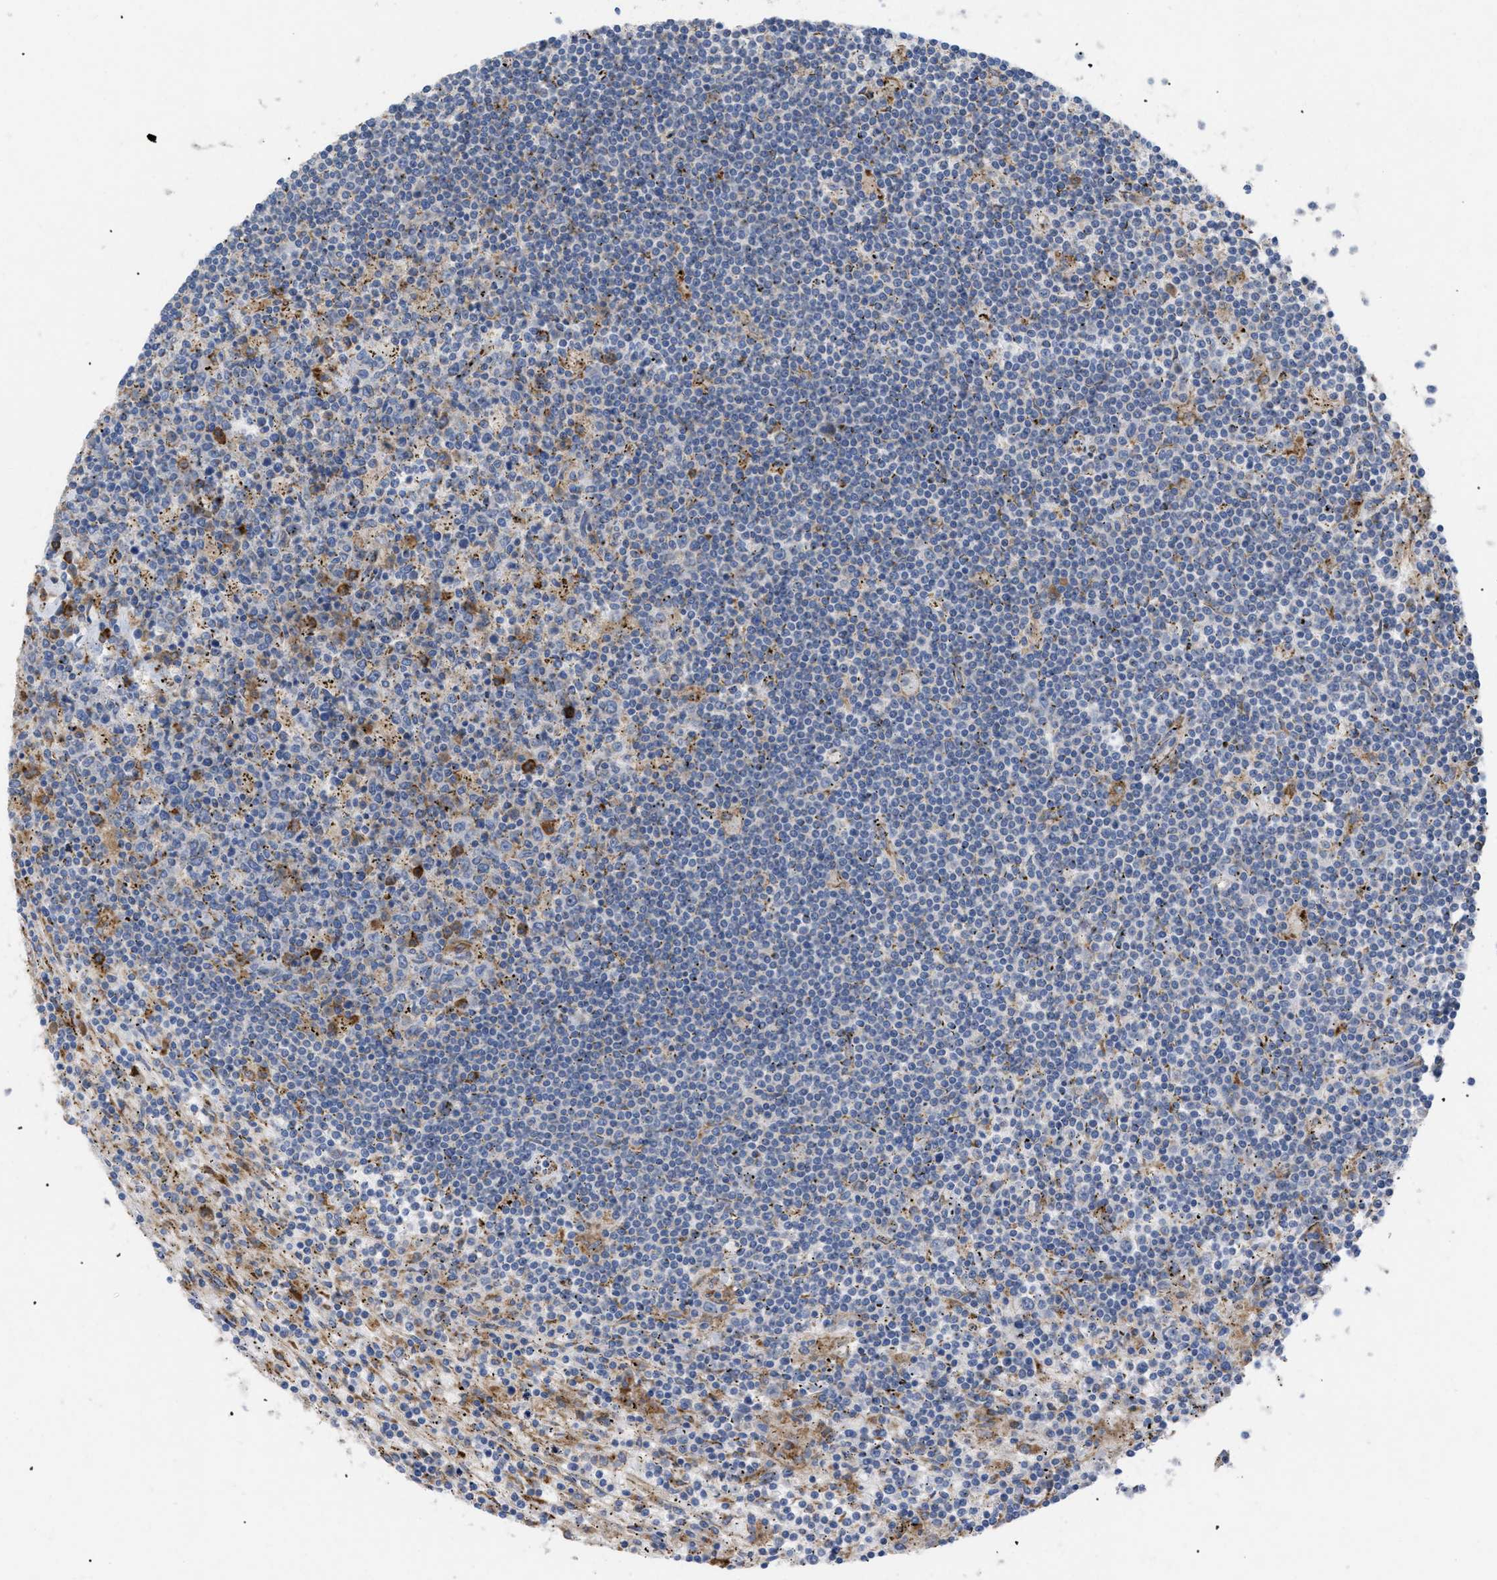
{"staining": {"intensity": "moderate", "quantity": "<25%", "location": "cytoplasmic/membranous"}, "tissue": "lymphoma", "cell_type": "Tumor cells", "image_type": "cancer", "snomed": [{"axis": "morphology", "description": "Malignant lymphoma, non-Hodgkin's type, Low grade"}, {"axis": "topography", "description": "Spleen"}], "caption": "Brown immunohistochemical staining in human lymphoma displays moderate cytoplasmic/membranous expression in about <25% of tumor cells.", "gene": "SLC50A1", "patient": {"sex": "male", "age": 76}}